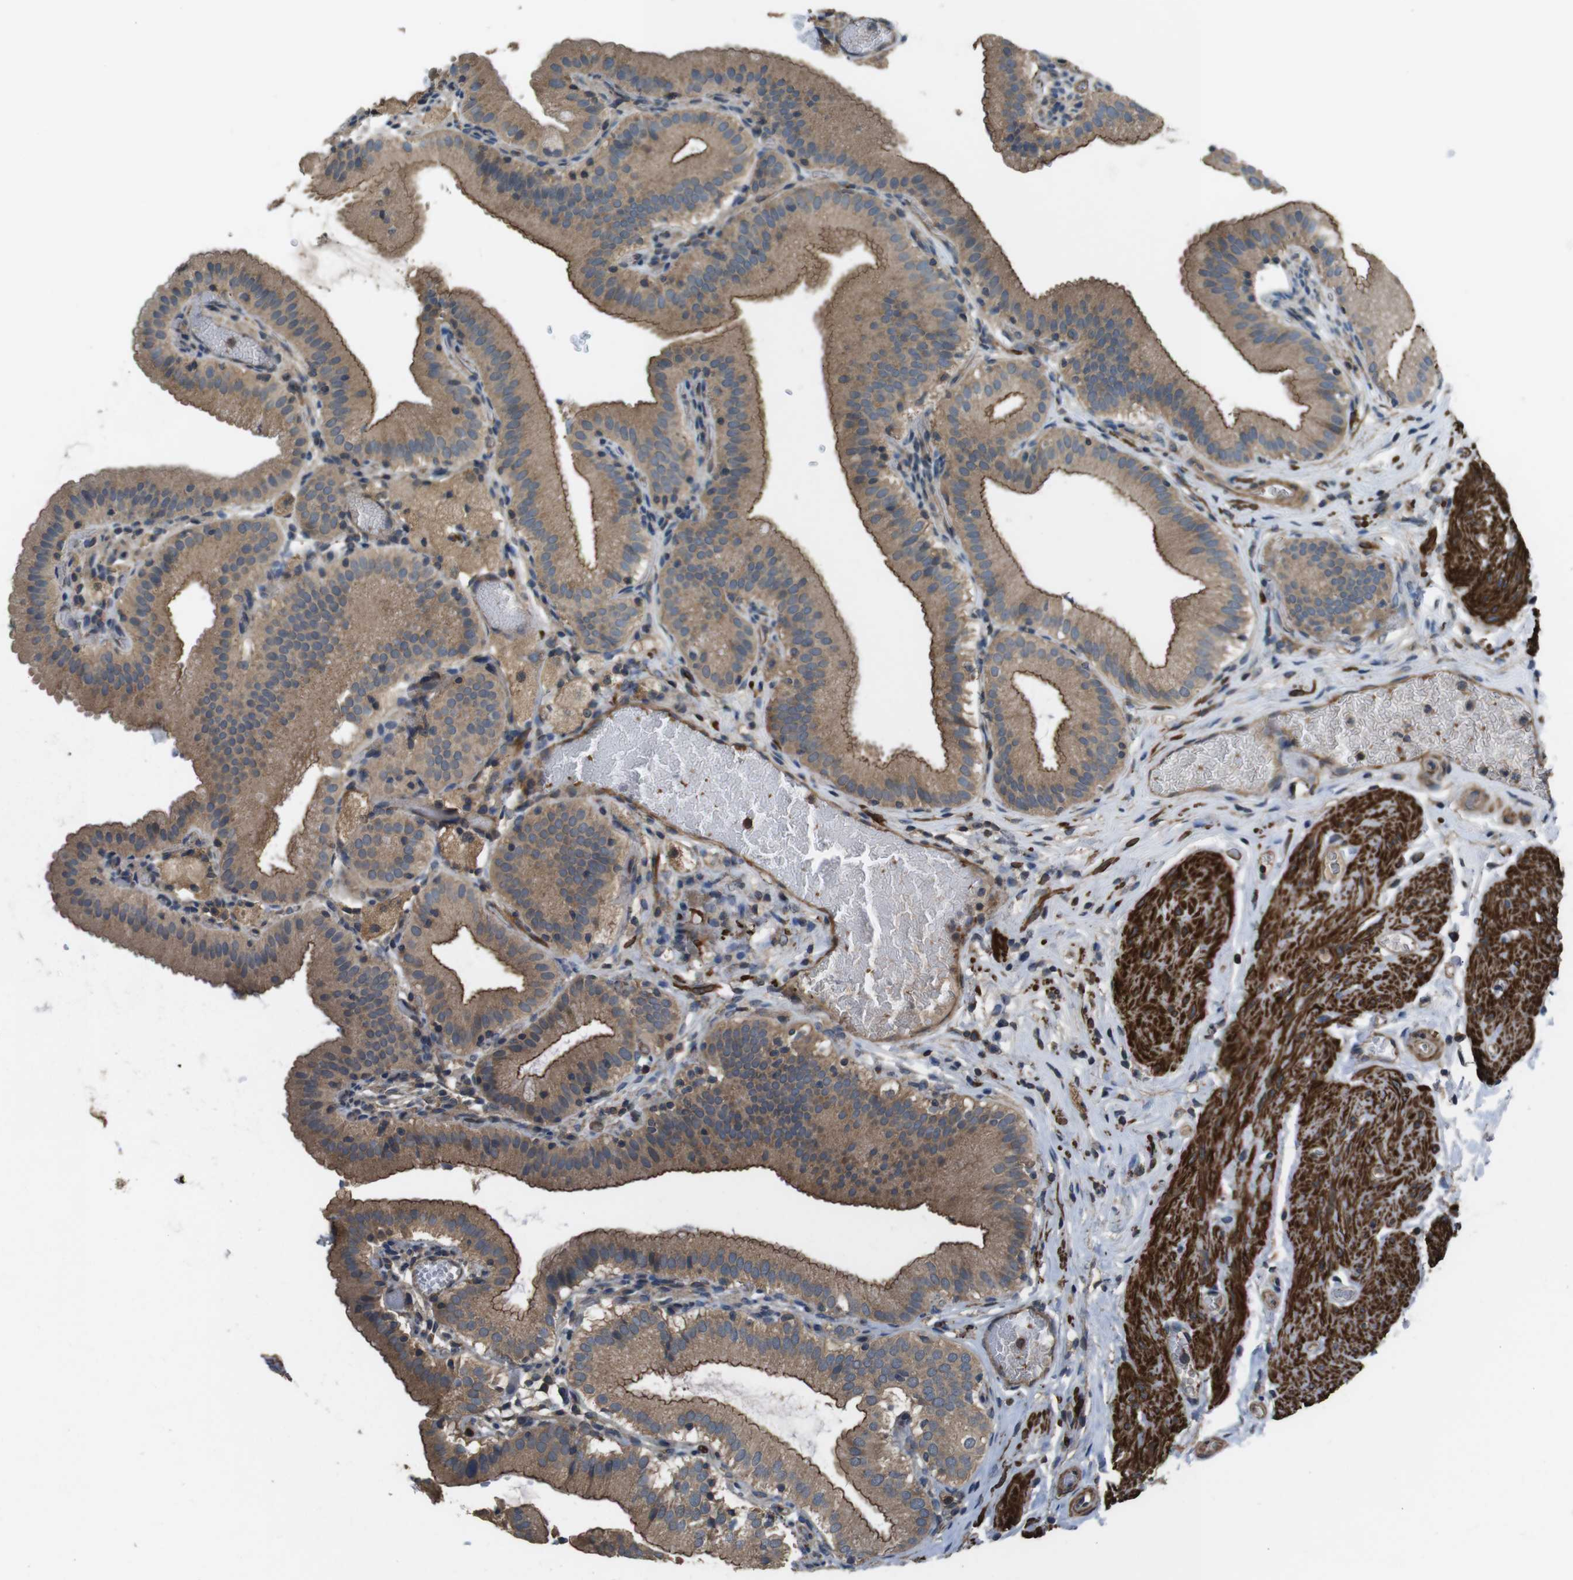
{"staining": {"intensity": "moderate", "quantity": ">75%", "location": "cytoplasmic/membranous"}, "tissue": "gallbladder", "cell_type": "Glandular cells", "image_type": "normal", "snomed": [{"axis": "morphology", "description": "Normal tissue, NOS"}, {"axis": "topography", "description": "Gallbladder"}], "caption": "Benign gallbladder was stained to show a protein in brown. There is medium levels of moderate cytoplasmic/membranous expression in approximately >75% of glandular cells.", "gene": "FUT2", "patient": {"sex": "male", "age": 54}}